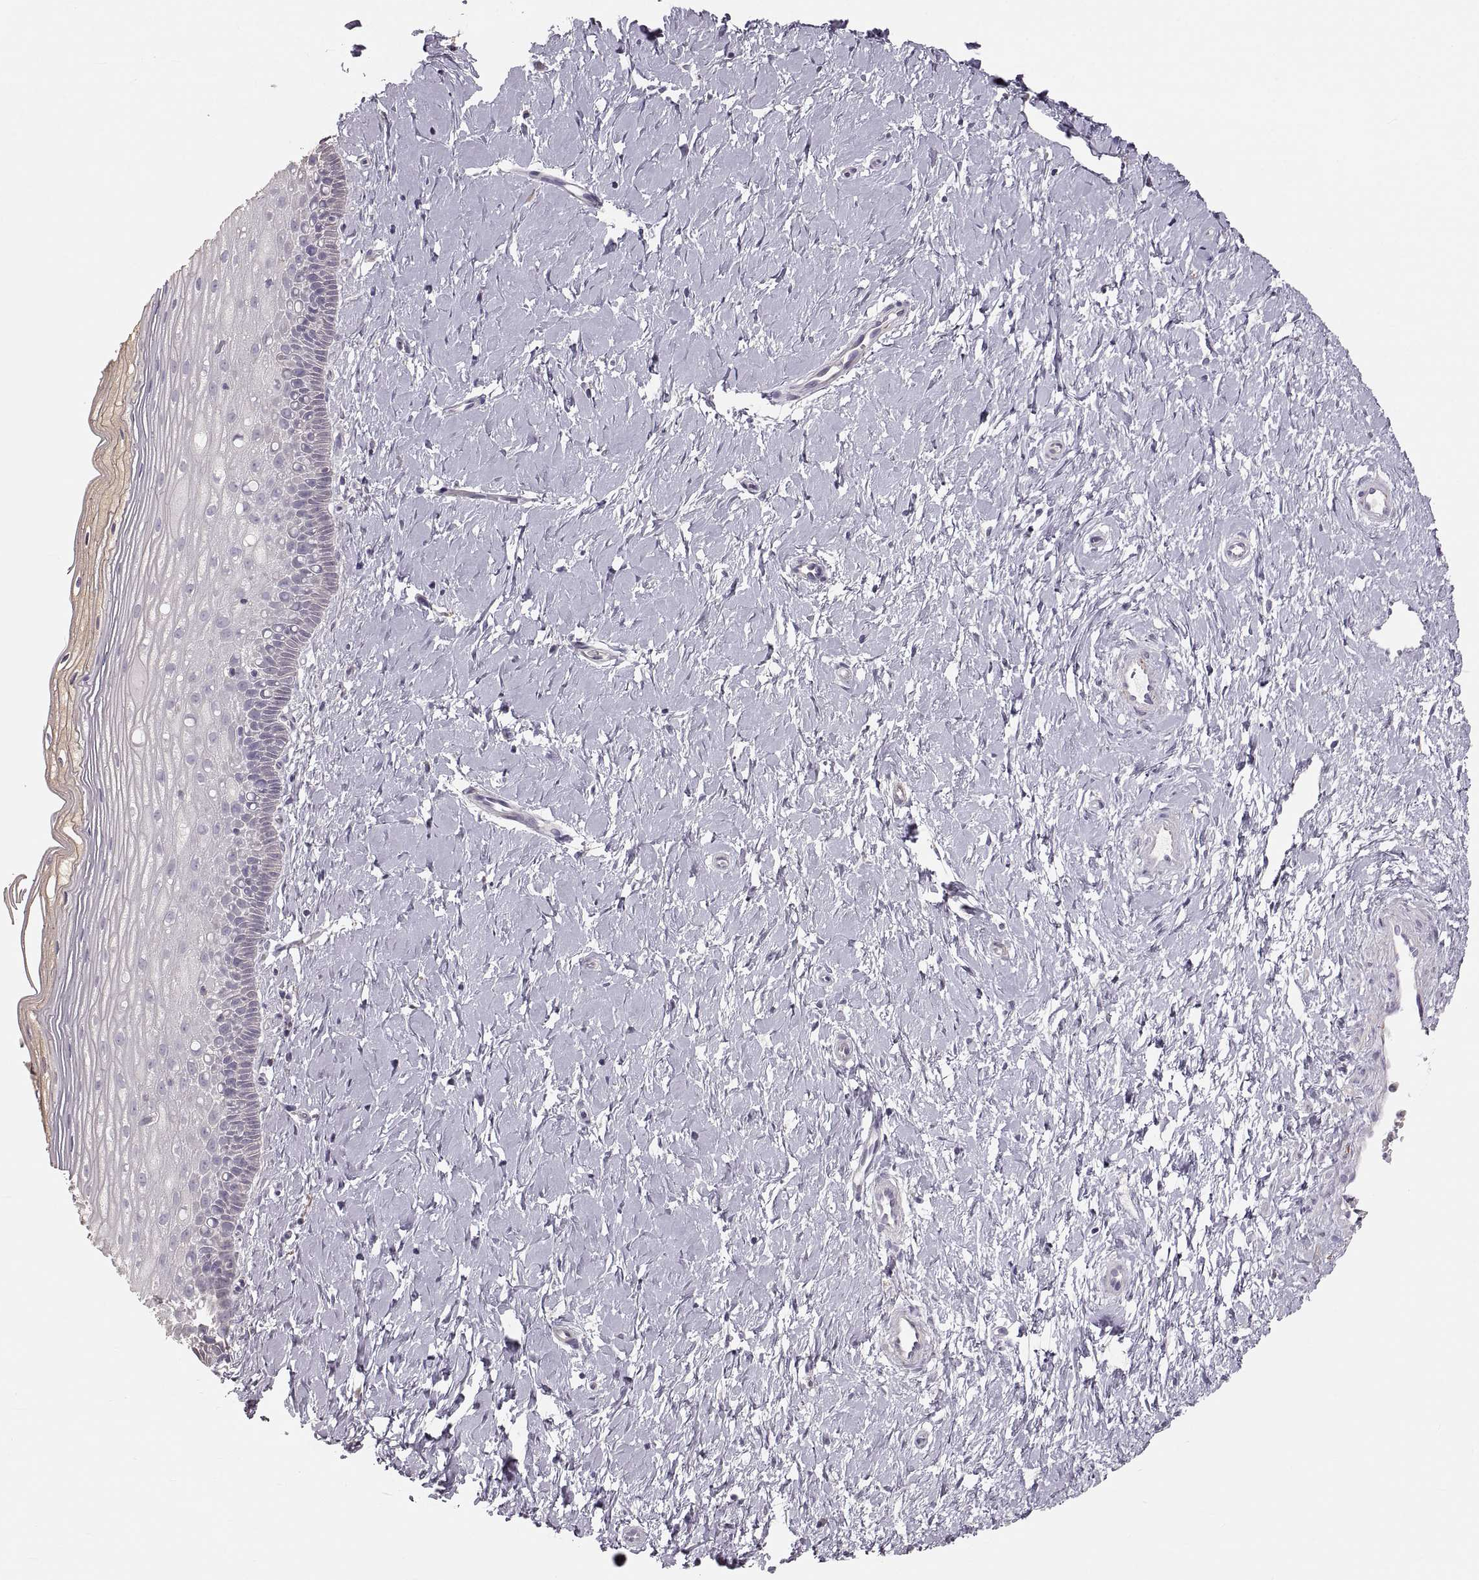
{"staining": {"intensity": "negative", "quantity": "none", "location": "none"}, "tissue": "cervix", "cell_type": "Glandular cells", "image_type": "normal", "snomed": [{"axis": "morphology", "description": "Normal tissue, NOS"}, {"axis": "topography", "description": "Cervix"}], "caption": "Immunohistochemistry (IHC) photomicrograph of normal human cervix stained for a protein (brown), which demonstrates no expression in glandular cells.", "gene": "RUNDC3A", "patient": {"sex": "female", "age": 37}}